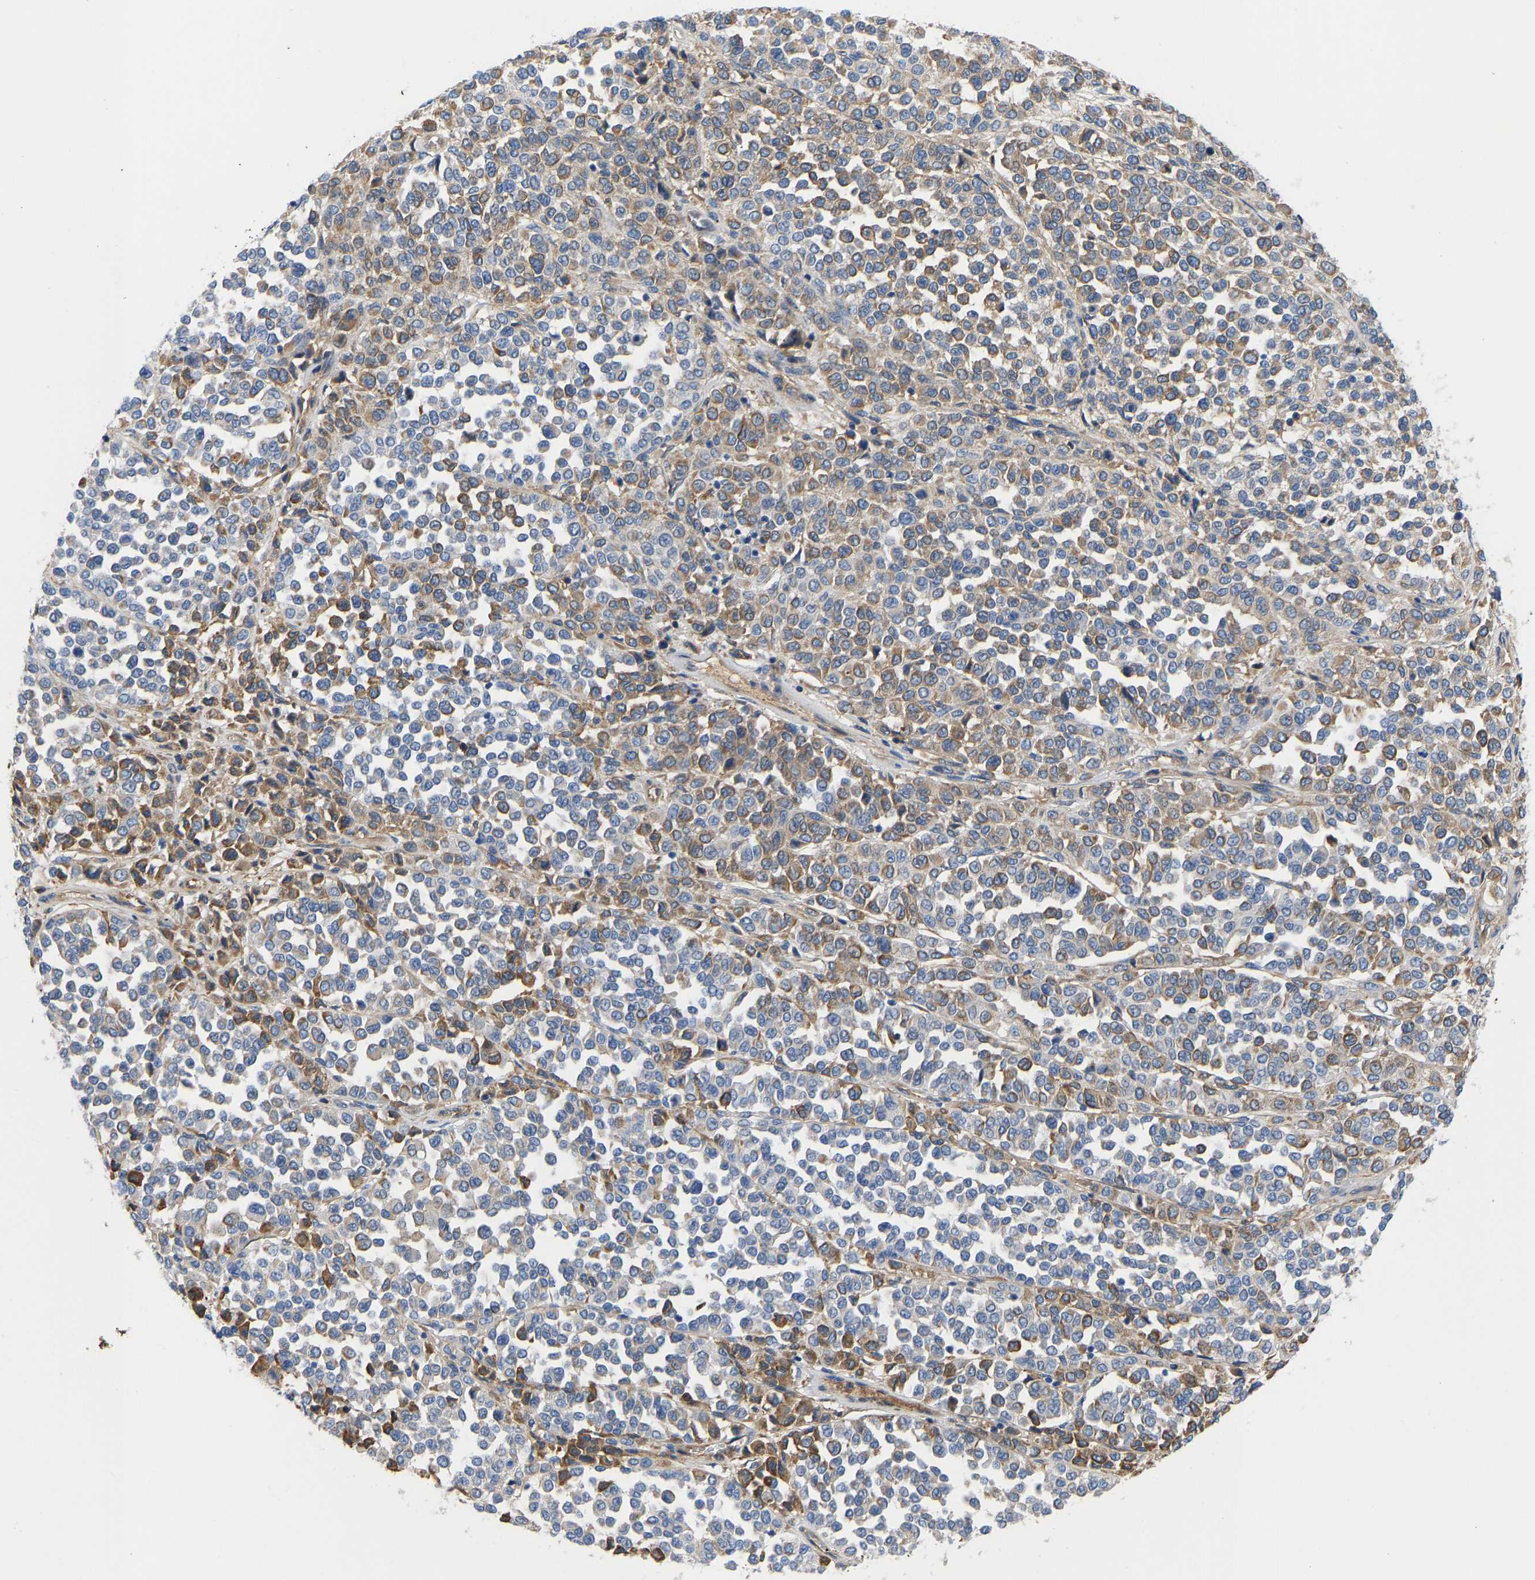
{"staining": {"intensity": "moderate", "quantity": "25%-75%", "location": "cytoplasmic/membranous"}, "tissue": "melanoma", "cell_type": "Tumor cells", "image_type": "cancer", "snomed": [{"axis": "morphology", "description": "Malignant melanoma, Metastatic site"}, {"axis": "topography", "description": "Pancreas"}], "caption": "A histopathology image of melanoma stained for a protein displays moderate cytoplasmic/membranous brown staining in tumor cells. The staining was performed using DAB, with brown indicating positive protein expression. Nuclei are stained blue with hematoxylin.", "gene": "HSPG2", "patient": {"sex": "female", "age": 30}}